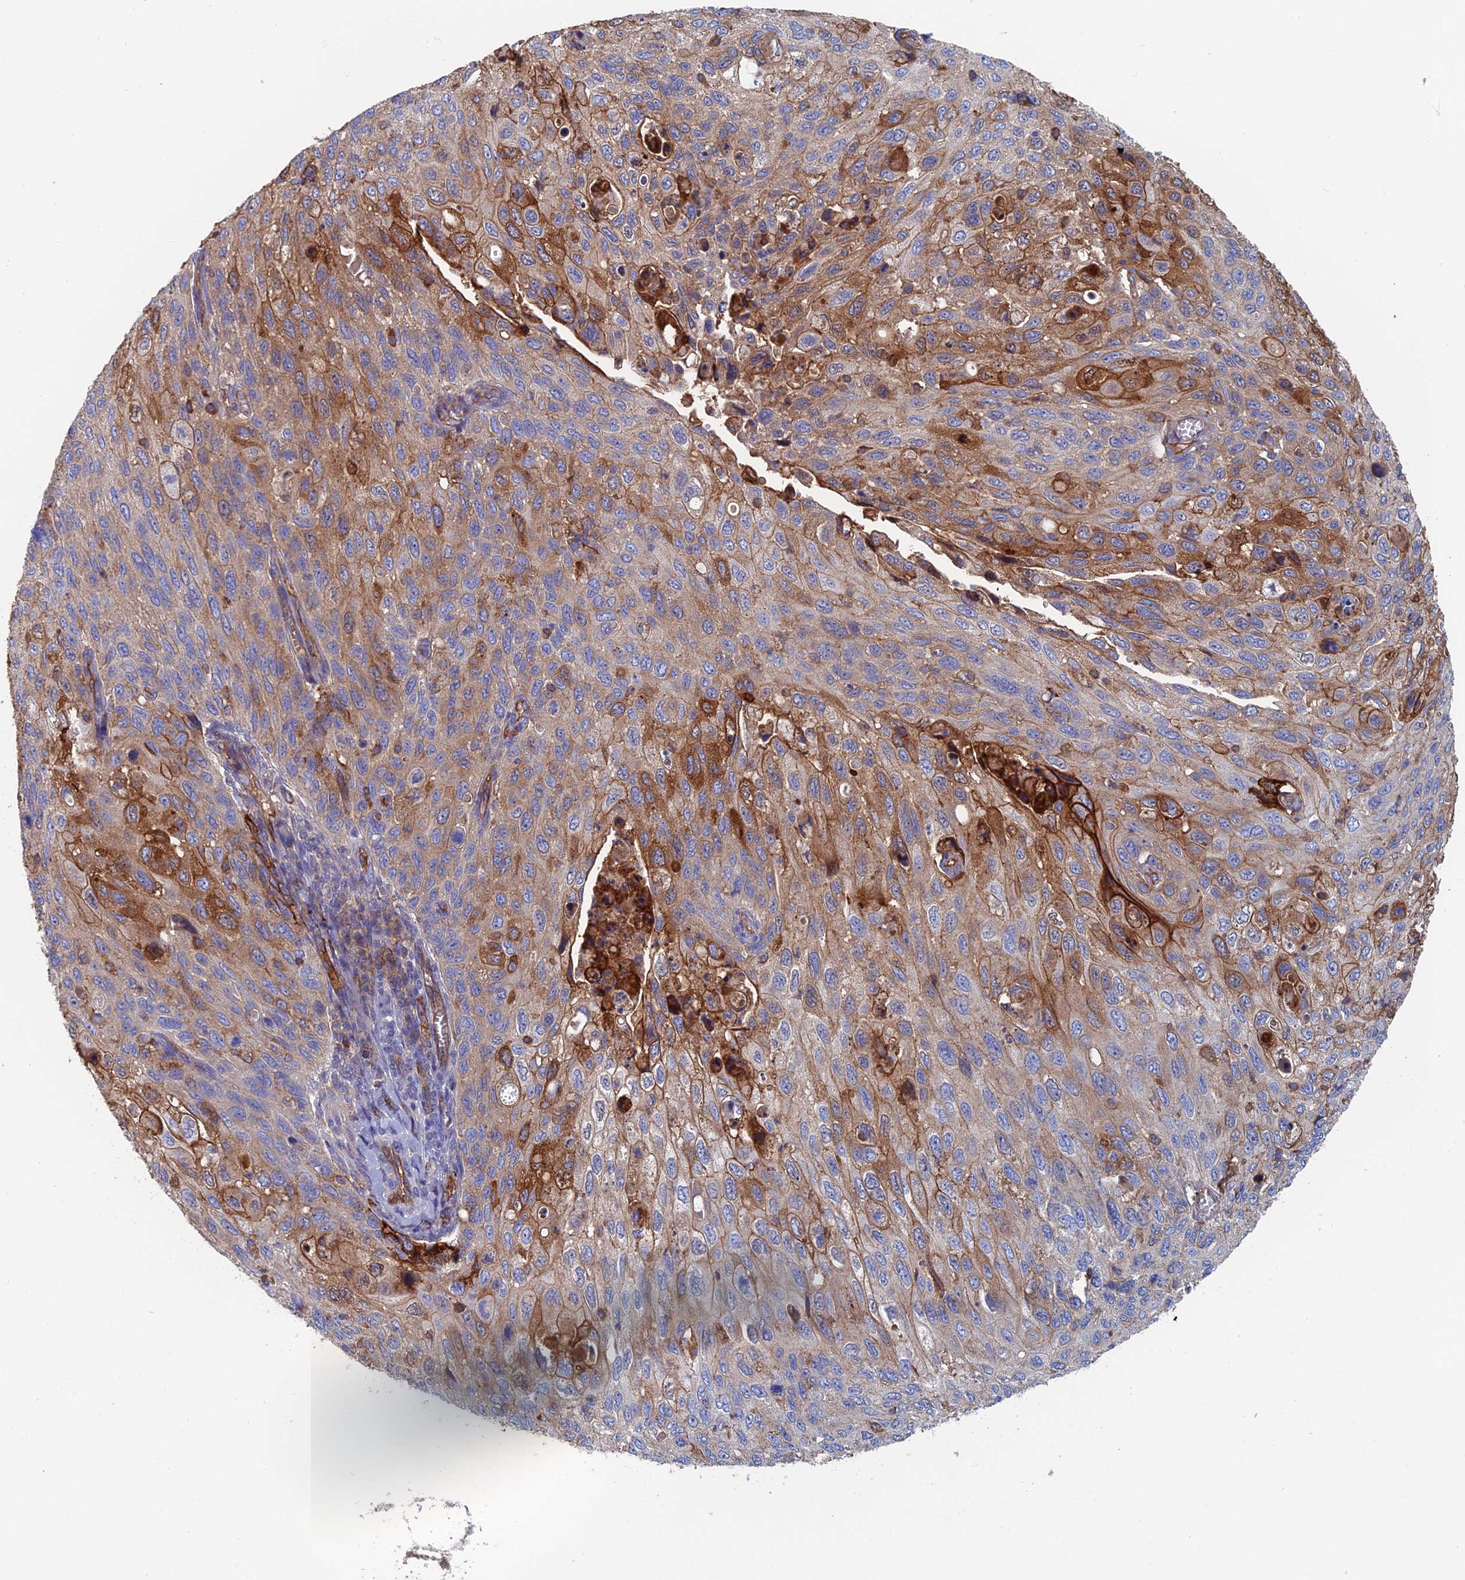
{"staining": {"intensity": "moderate", "quantity": "25%-75%", "location": "cytoplasmic/membranous"}, "tissue": "cervical cancer", "cell_type": "Tumor cells", "image_type": "cancer", "snomed": [{"axis": "morphology", "description": "Squamous cell carcinoma, NOS"}, {"axis": "topography", "description": "Cervix"}], "caption": "High-magnification brightfield microscopy of cervical cancer stained with DAB (brown) and counterstained with hematoxylin (blue). tumor cells exhibit moderate cytoplasmic/membranous expression is present in approximately25%-75% of cells.", "gene": "SNX11", "patient": {"sex": "female", "age": 70}}